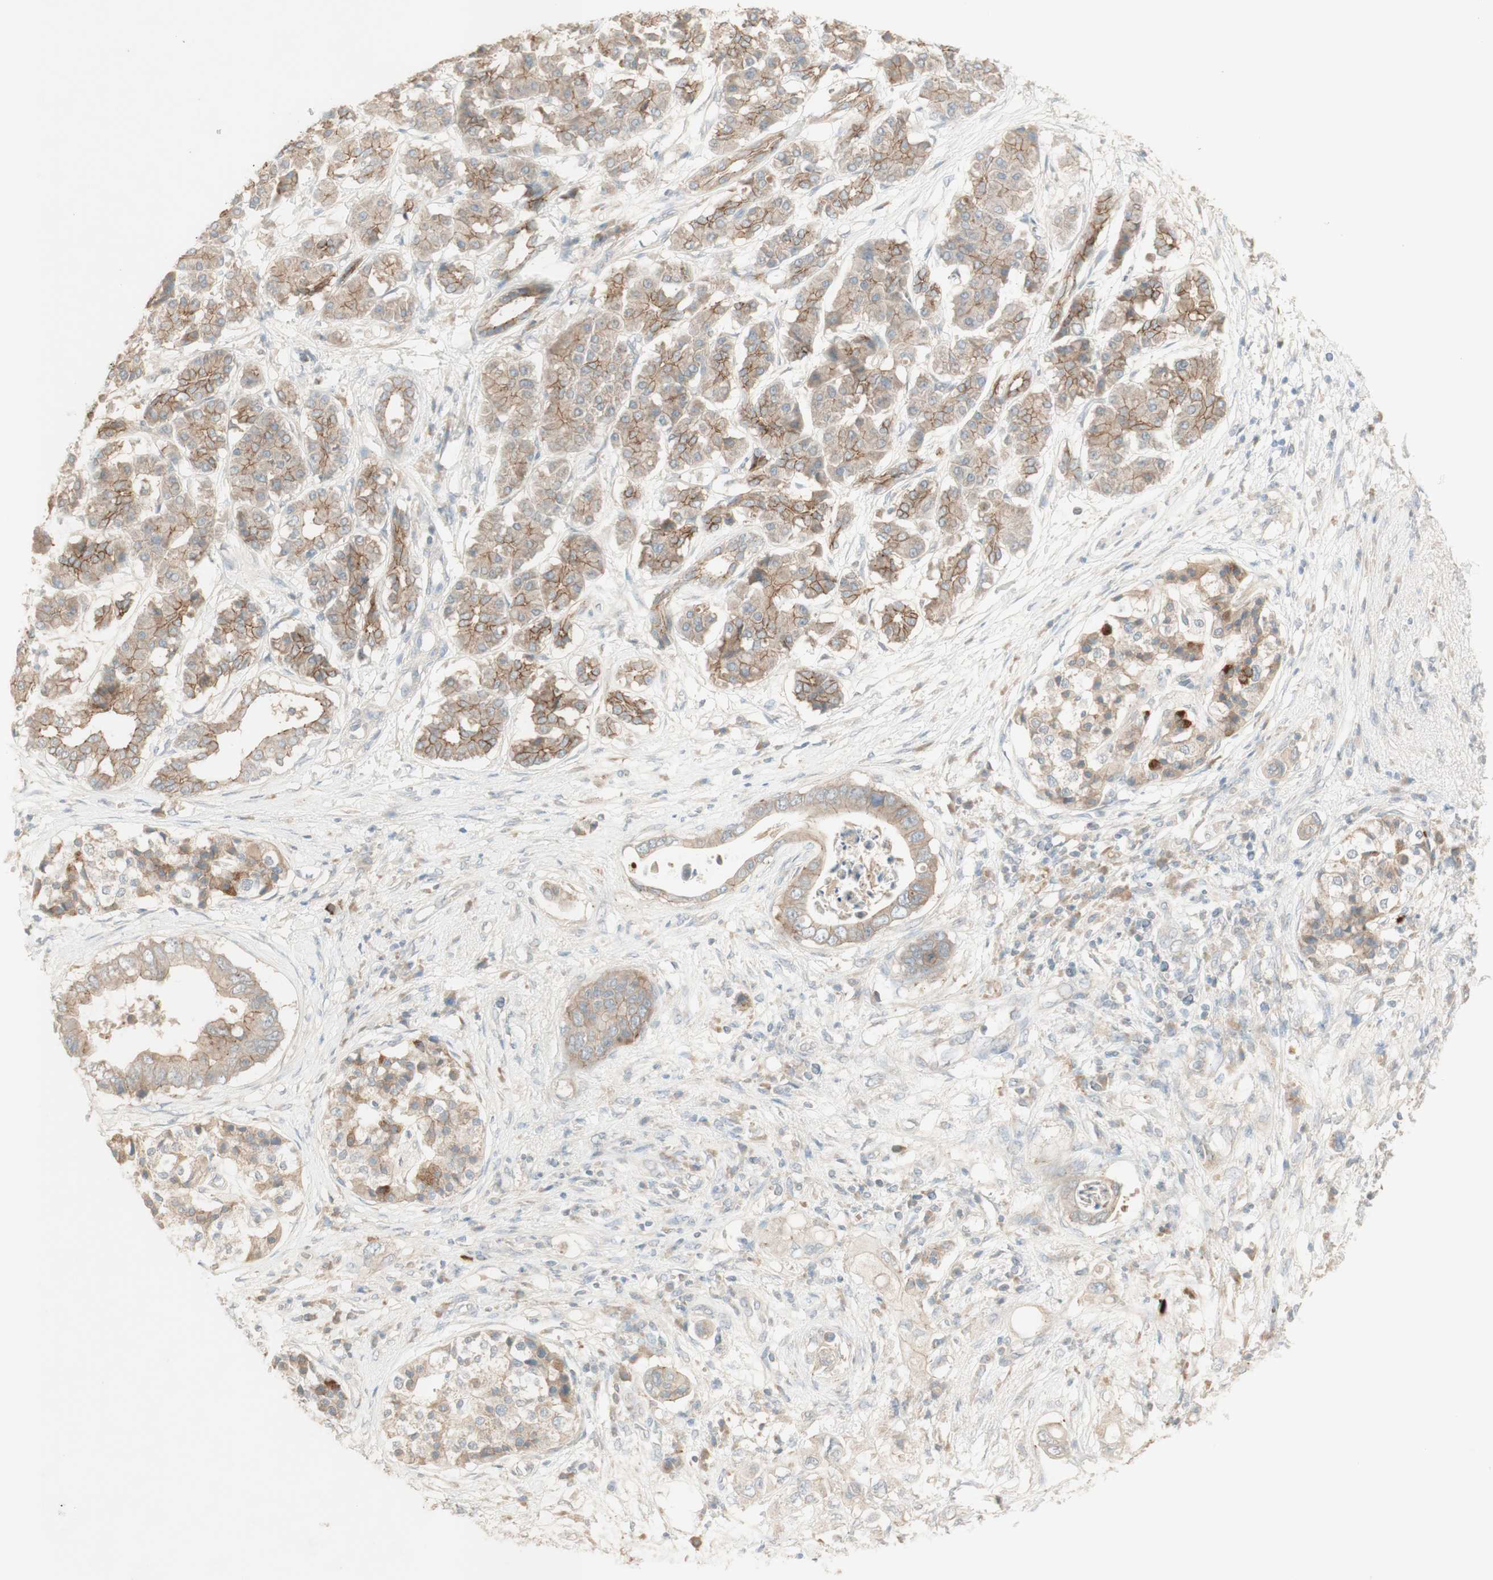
{"staining": {"intensity": "moderate", "quantity": "25%-75%", "location": "cytoplasmic/membranous"}, "tissue": "pancreatic cancer", "cell_type": "Tumor cells", "image_type": "cancer", "snomed": [{"axis": "morphology", "description": "Adenocarcinoma, NOS"}, {"axis": "topography", "description": "Pancreas"}], "caption": "A brown stain labels moderate cytoplasmic/membranous staining of a protein in adenocarcinoma (pancreatic) tumor cells. The protein of interest is shown in brown color, while the nuclei are stained blue.", "gene": "PTGER4", "patient": {"sex": "female", "age": 56}}